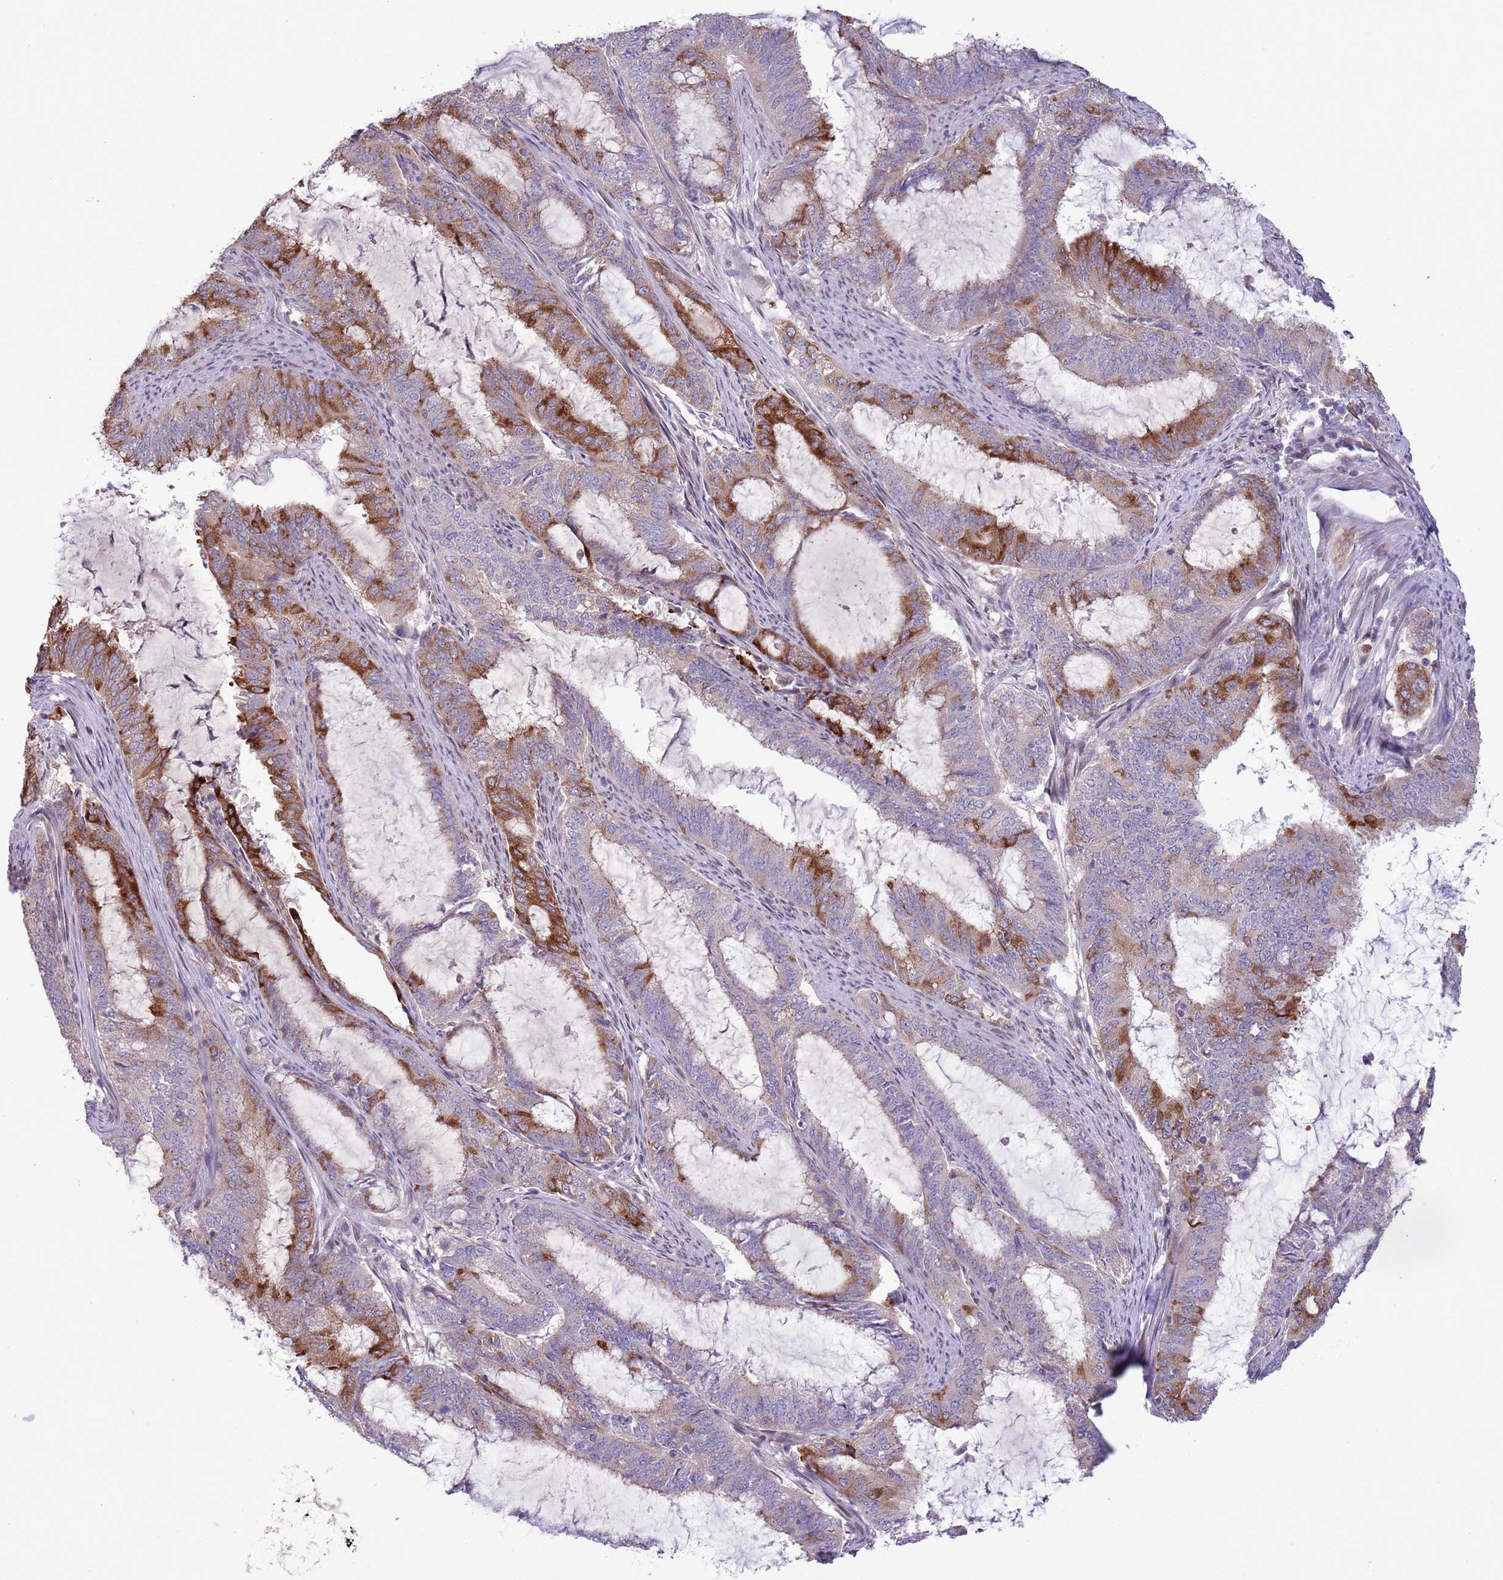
{"staining": {"intensity": "strong", "quantity": "<25%", "location": "cytoplasmic/membranous"}, "tissue": "endometrial cancer", "cell_type": "Tumor cells", "image_type": "cancer", "snomed": [{"axis": "morphology", "description": "Adenocarcinoma, NOS"}, {"axis": "topography", "description": "Endometrium"}], "caption": "This image demonstrates endometrial cancer (adenocarcinoma) stained with immunohistochemistry to label a protein in brown. The cytoplasmic/membranous of tumor cells show strong positivity for the protein. Nuclei are counter-stained blue.", "gene": "CCND2", "patient": {"sex": "female", "age": 51}}